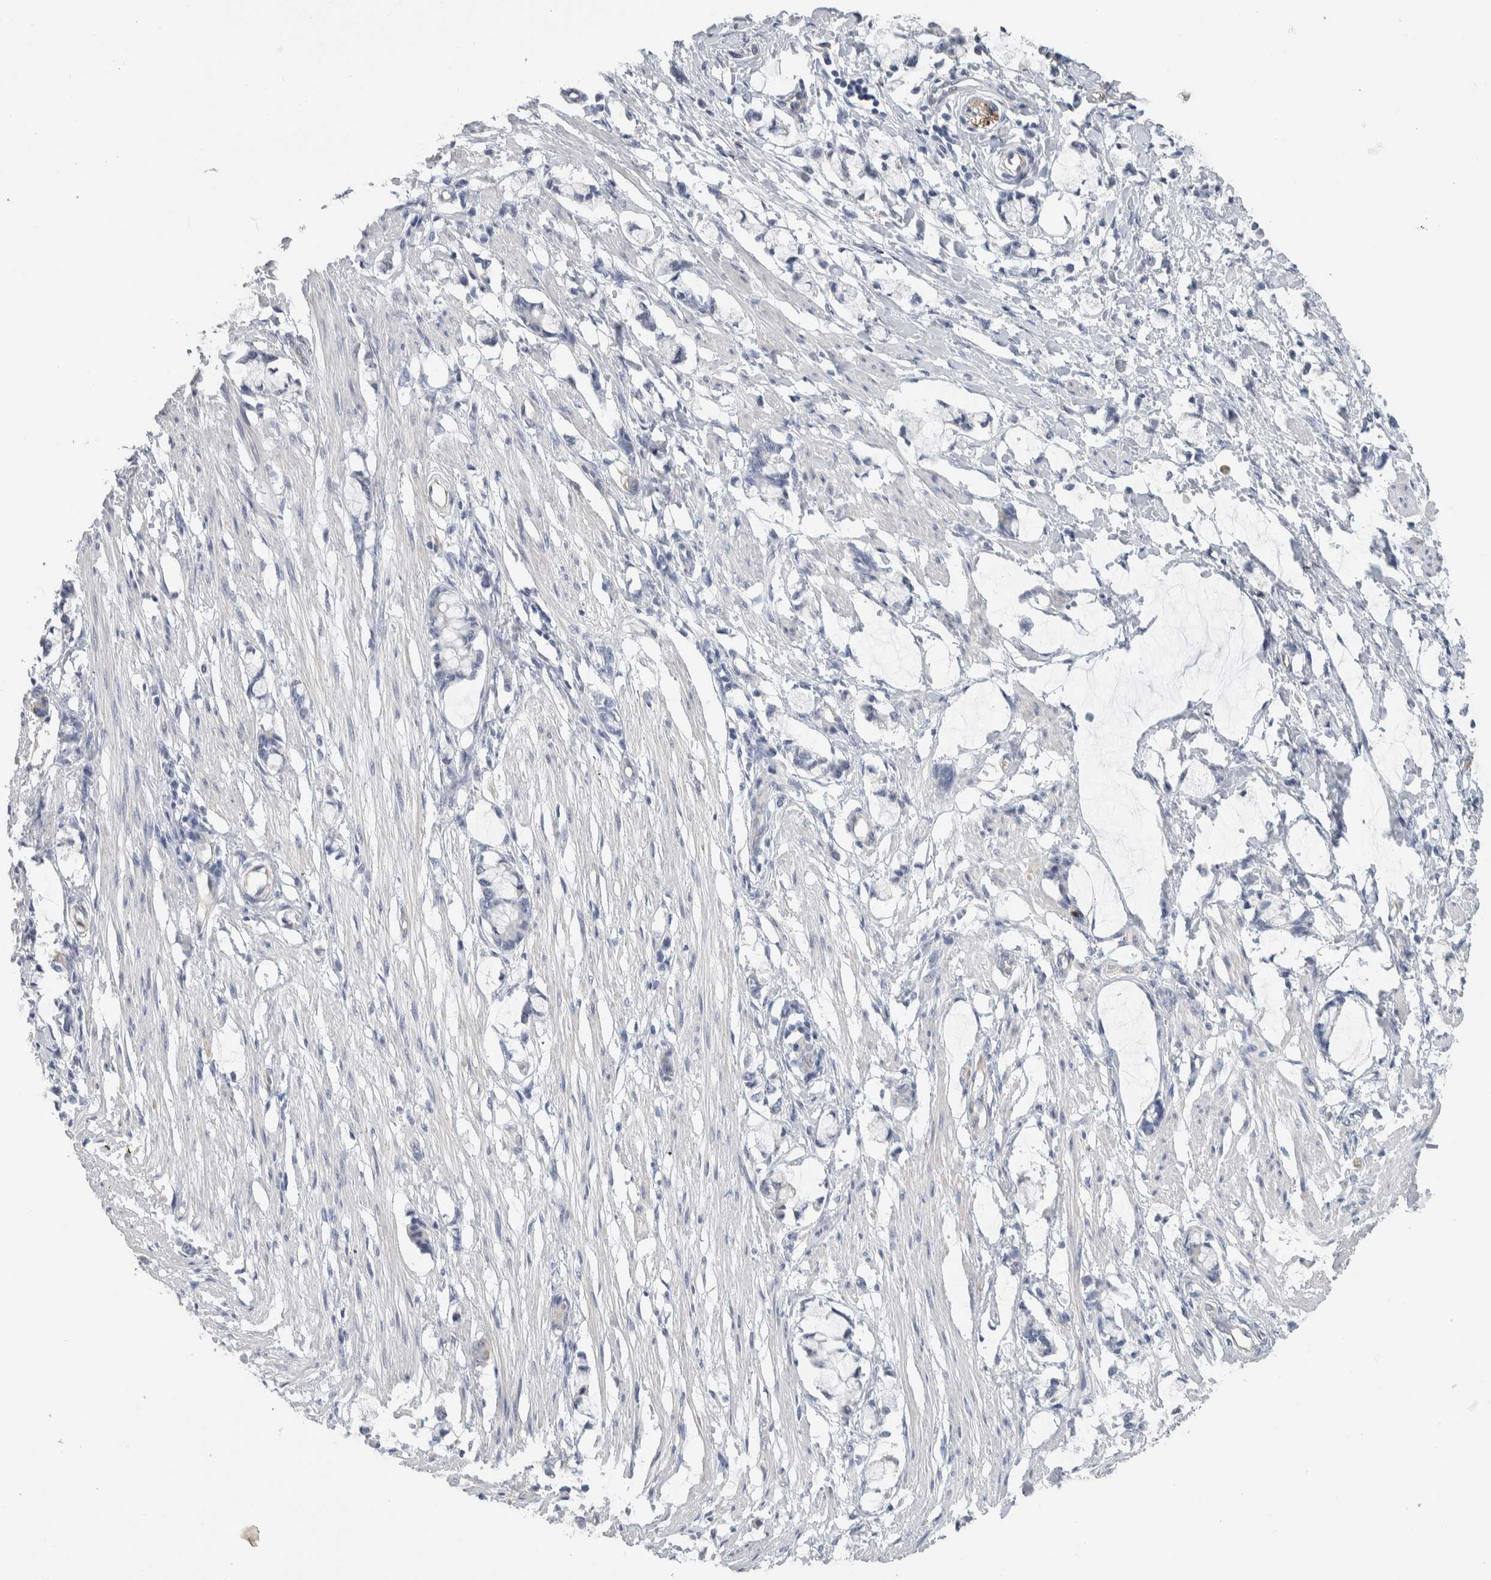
{"staining": {"intensity": "negative", "quantity": "none", "location": "none"}, "tissue": "smooth muscle", "cell_type": "Smooth muscle cells", "image_type": "normal", "snomed": [{"axis": "morphology", "description": "Normal tissue, NOS"}, {"axis": "morphology", "description": "Adenocarcinoma, NOS"}, {"axis": "topography", "description": "Smooth muscle"}, {"axis": "topography", "description": "Colon"}], "caption": "IHC photomicrograph of unremarkable smooth muscle stained for a protein (brown), which shows no positivity in smooth muscle cells. Nuclei are stained in blue.", "gene": "NEFM", "patient": {"sex": "male", "age": 14}}